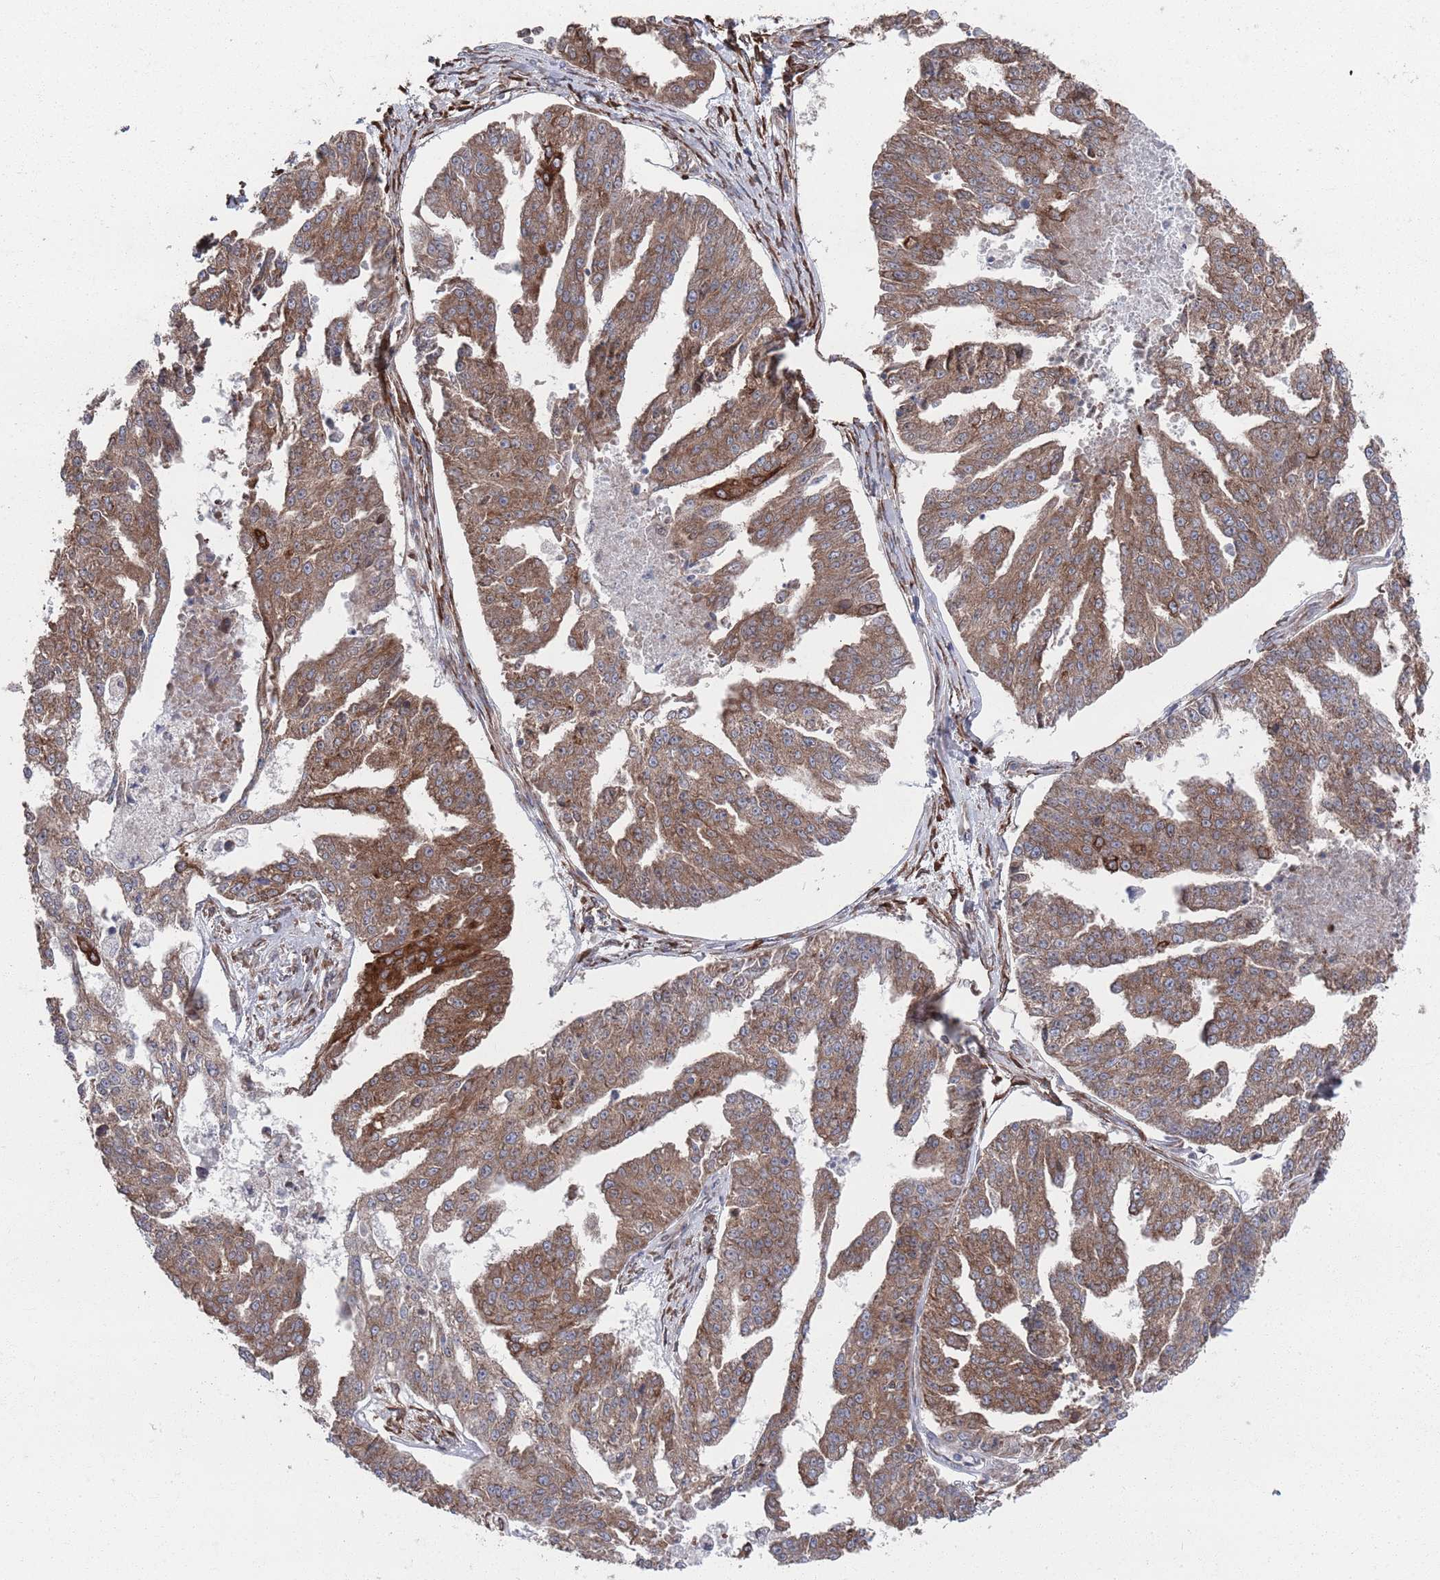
{"staining": {"intensity": "moderate", "quantity": ">75%", "location": "cytoplasmic/membranous"}, "tissue": "ovarian cancer", "cell_type": "Tumor cells", "image_type": "cancer", "snomed": [{"axis": "morphology", "description": "Cystadenocarcinoma, serous, NOS"}, {"axis": "topography", "description": "Ovary"}], "caption": "Tumor cells show medium levels of moderate cytoplasmic/membranous positivity in approximately >75% of cells in serous cystadenocarcinoma (ovarian). Nuclei are stained in blue.", "gene": "CCDC106", "patient": {"sex": "female", "age": 58}}